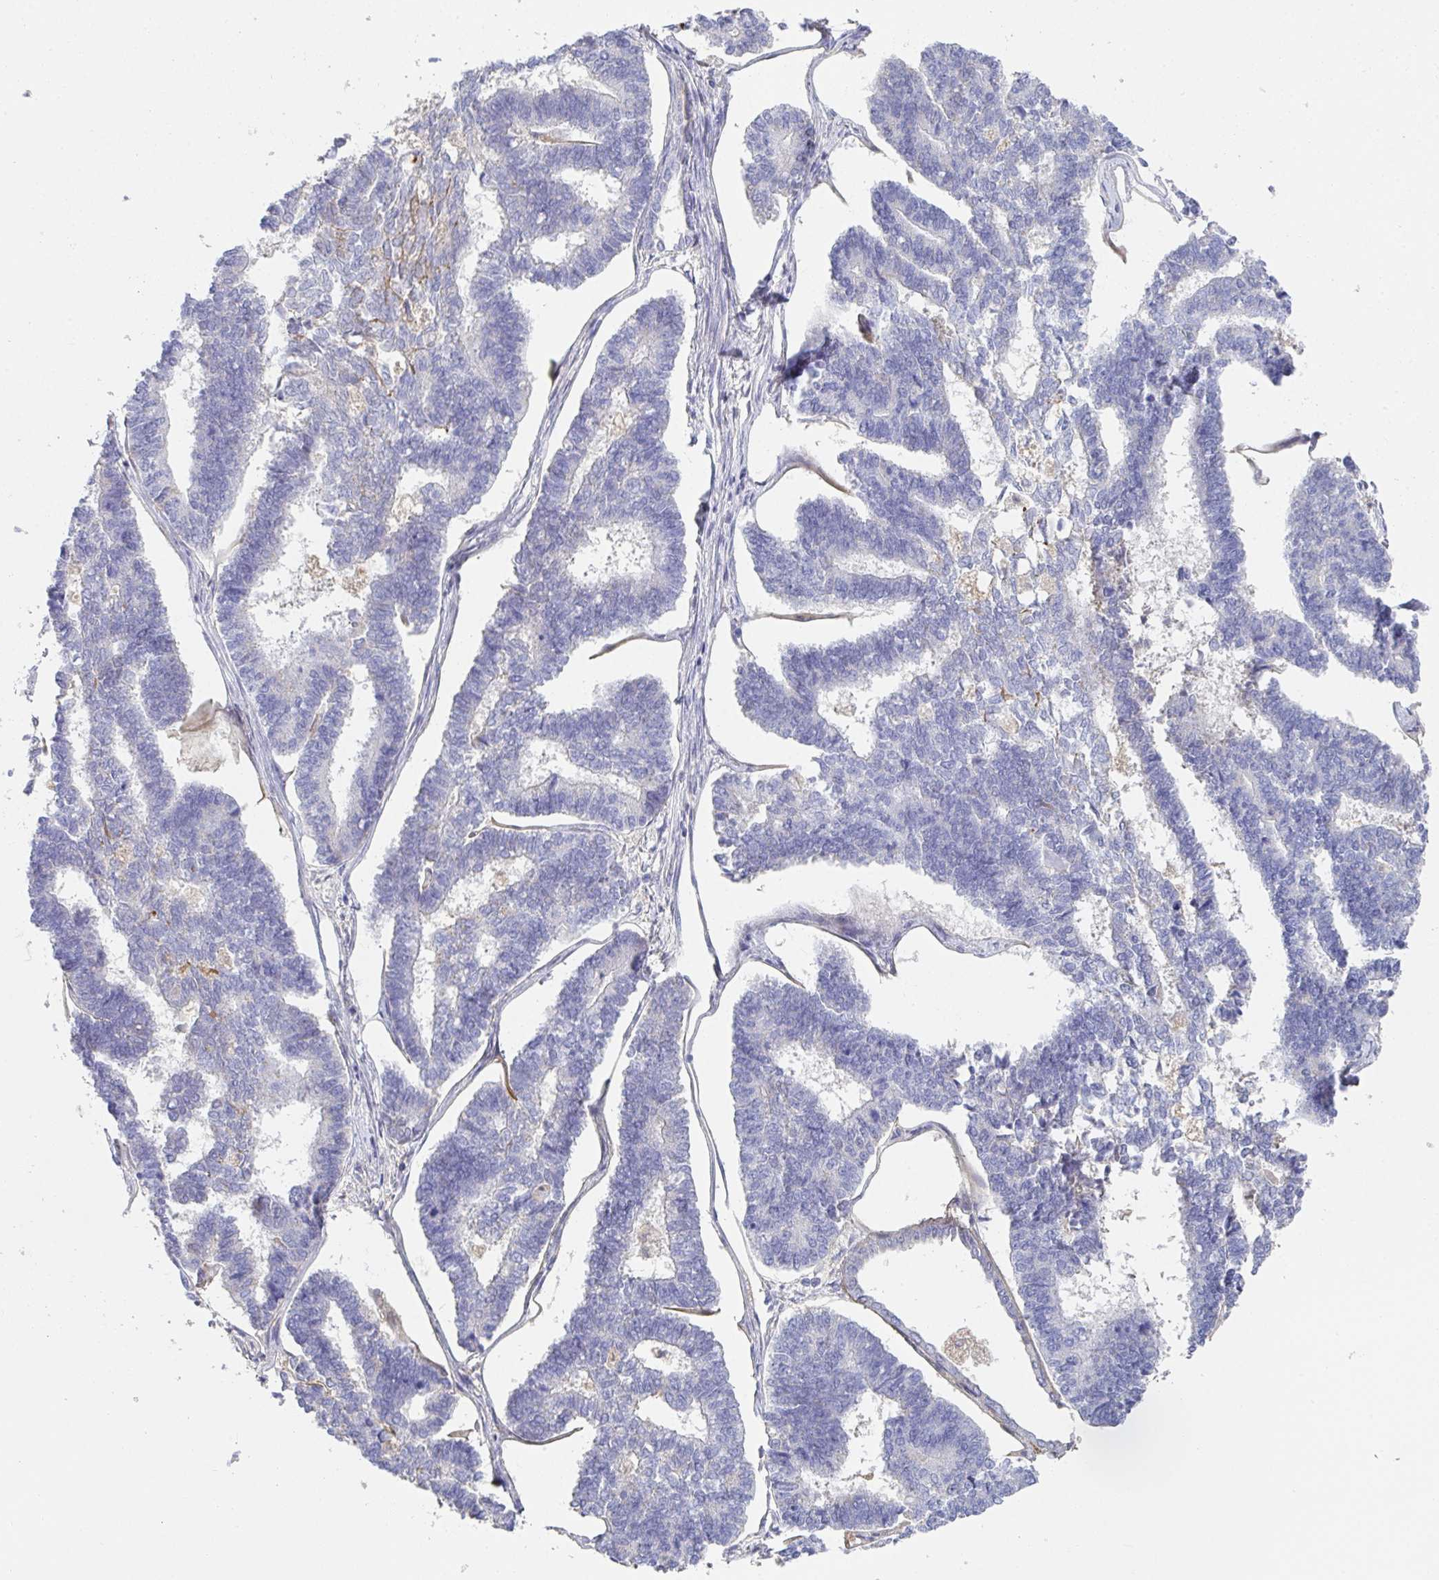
{"staining": {"intensity": "negative", "quantity": "none", "location": "none"}, "tissue": "endometrial cancer", "cell_type": "Tumor cells", "image_type": "cancer", "snomed": [{"axis": "morphology", "description": "Adenocarcinoma, NOS"}, {"axis": "topography", "description": "Endometrium"}], "caption": "Tumor cells show no significant protein expression in adenocarcinoma (endometrial).", "gene": "ANO5", "patient": {"sex": "female", "age": 70}}